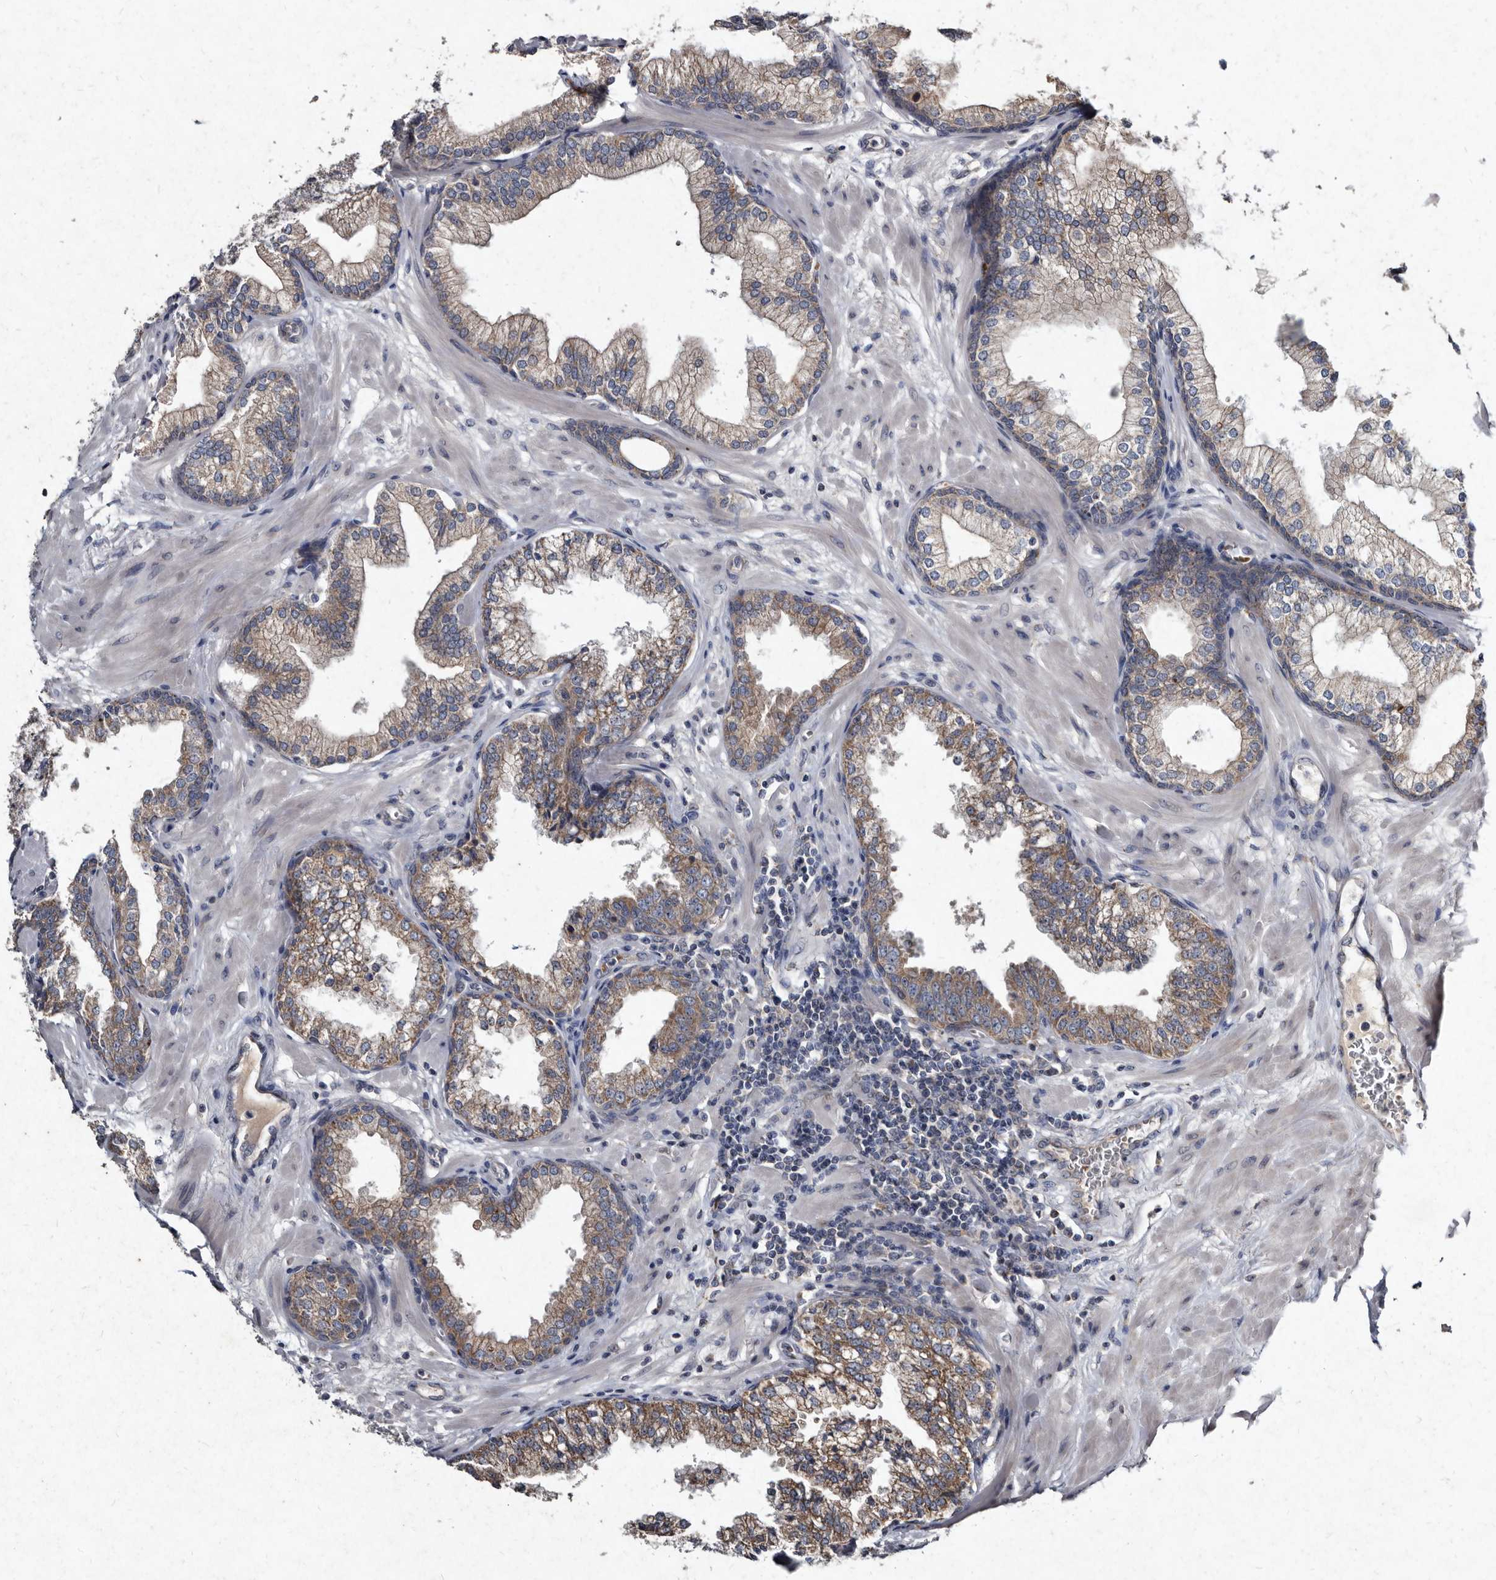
{"staining": {"intensity": "moderate", "quantity": "25%-75%", "location": "cytoplasmic/membranous"}, "tissue": "prostate", "cell_type": "Glandular cells", "image_type": "normal", "snomed": [{"axis": "morphology", "description": "Normal tissue, NOS"}, {"axis": "morphology", "description": "Urothelial carcinoma, Low grade"}, {"axis": "topography", "description": "Urinary bladder"}, {"axis": "topography", "description": "Prostate"}], "caption": "Normal prostate exhibits moderate cytoplasmic/membranous staining in about 25%-75% of glandular cells, visualized by immunohistochemistry.", "gene": "YPEL1", "patient": {"sex": "male", "age": 60}}